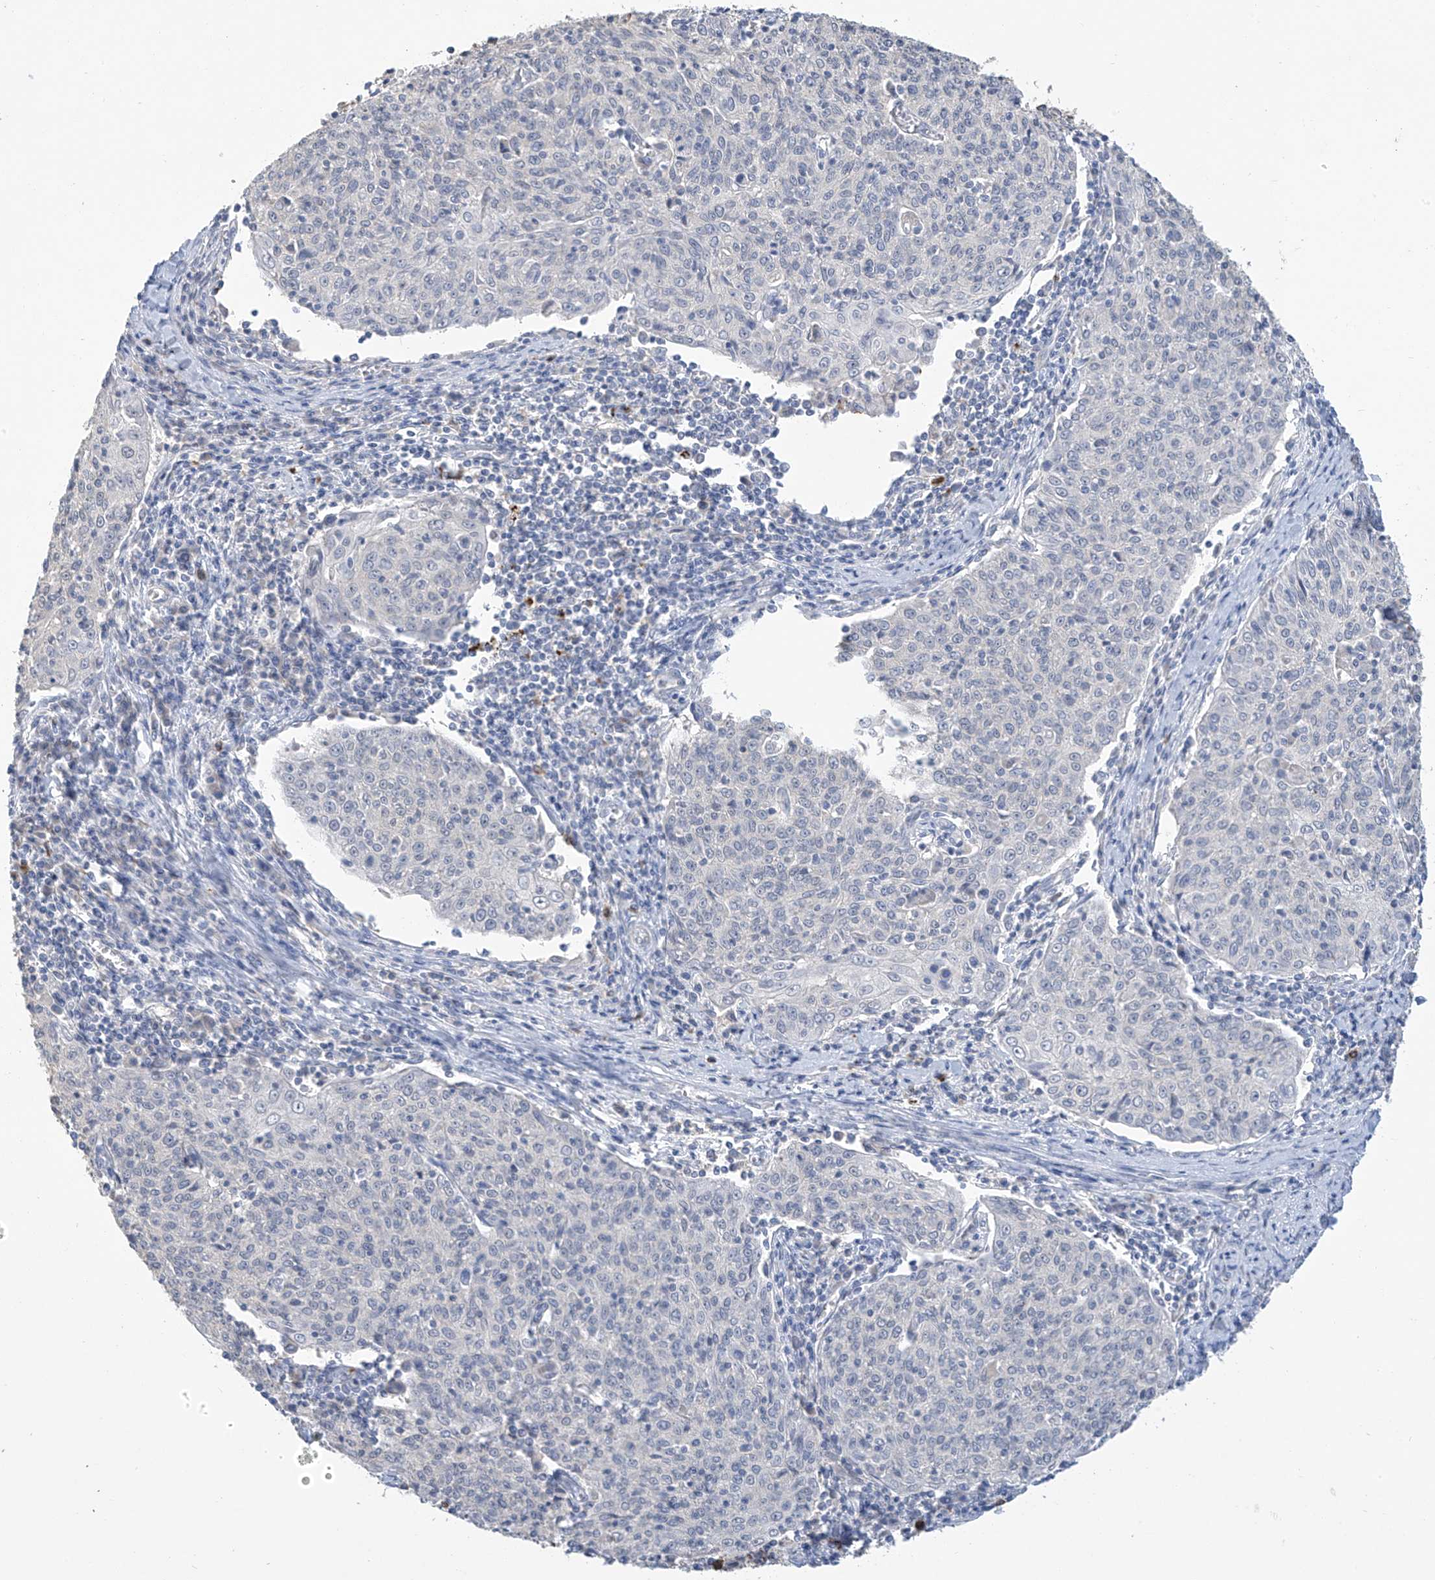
{"staining": {"intensity": "negative", "quantity": "none", "location": "none"}, "tissue": "cervical cancer", "cell_type": "Tumor cells", "image_type": "cancer", "snomed": [{"axis": "morphology", "description": "Squamous cell carcinoma, NOS"}, {"axis": "topography", "description": "Cervix"}], "caption": "This is an immunohistochemistry image of human squamous cell carcinoma (cervical). There is no positivity in tumor cells.", "gene": "OGT", "patient": {"sex": "female", "age": 48}}